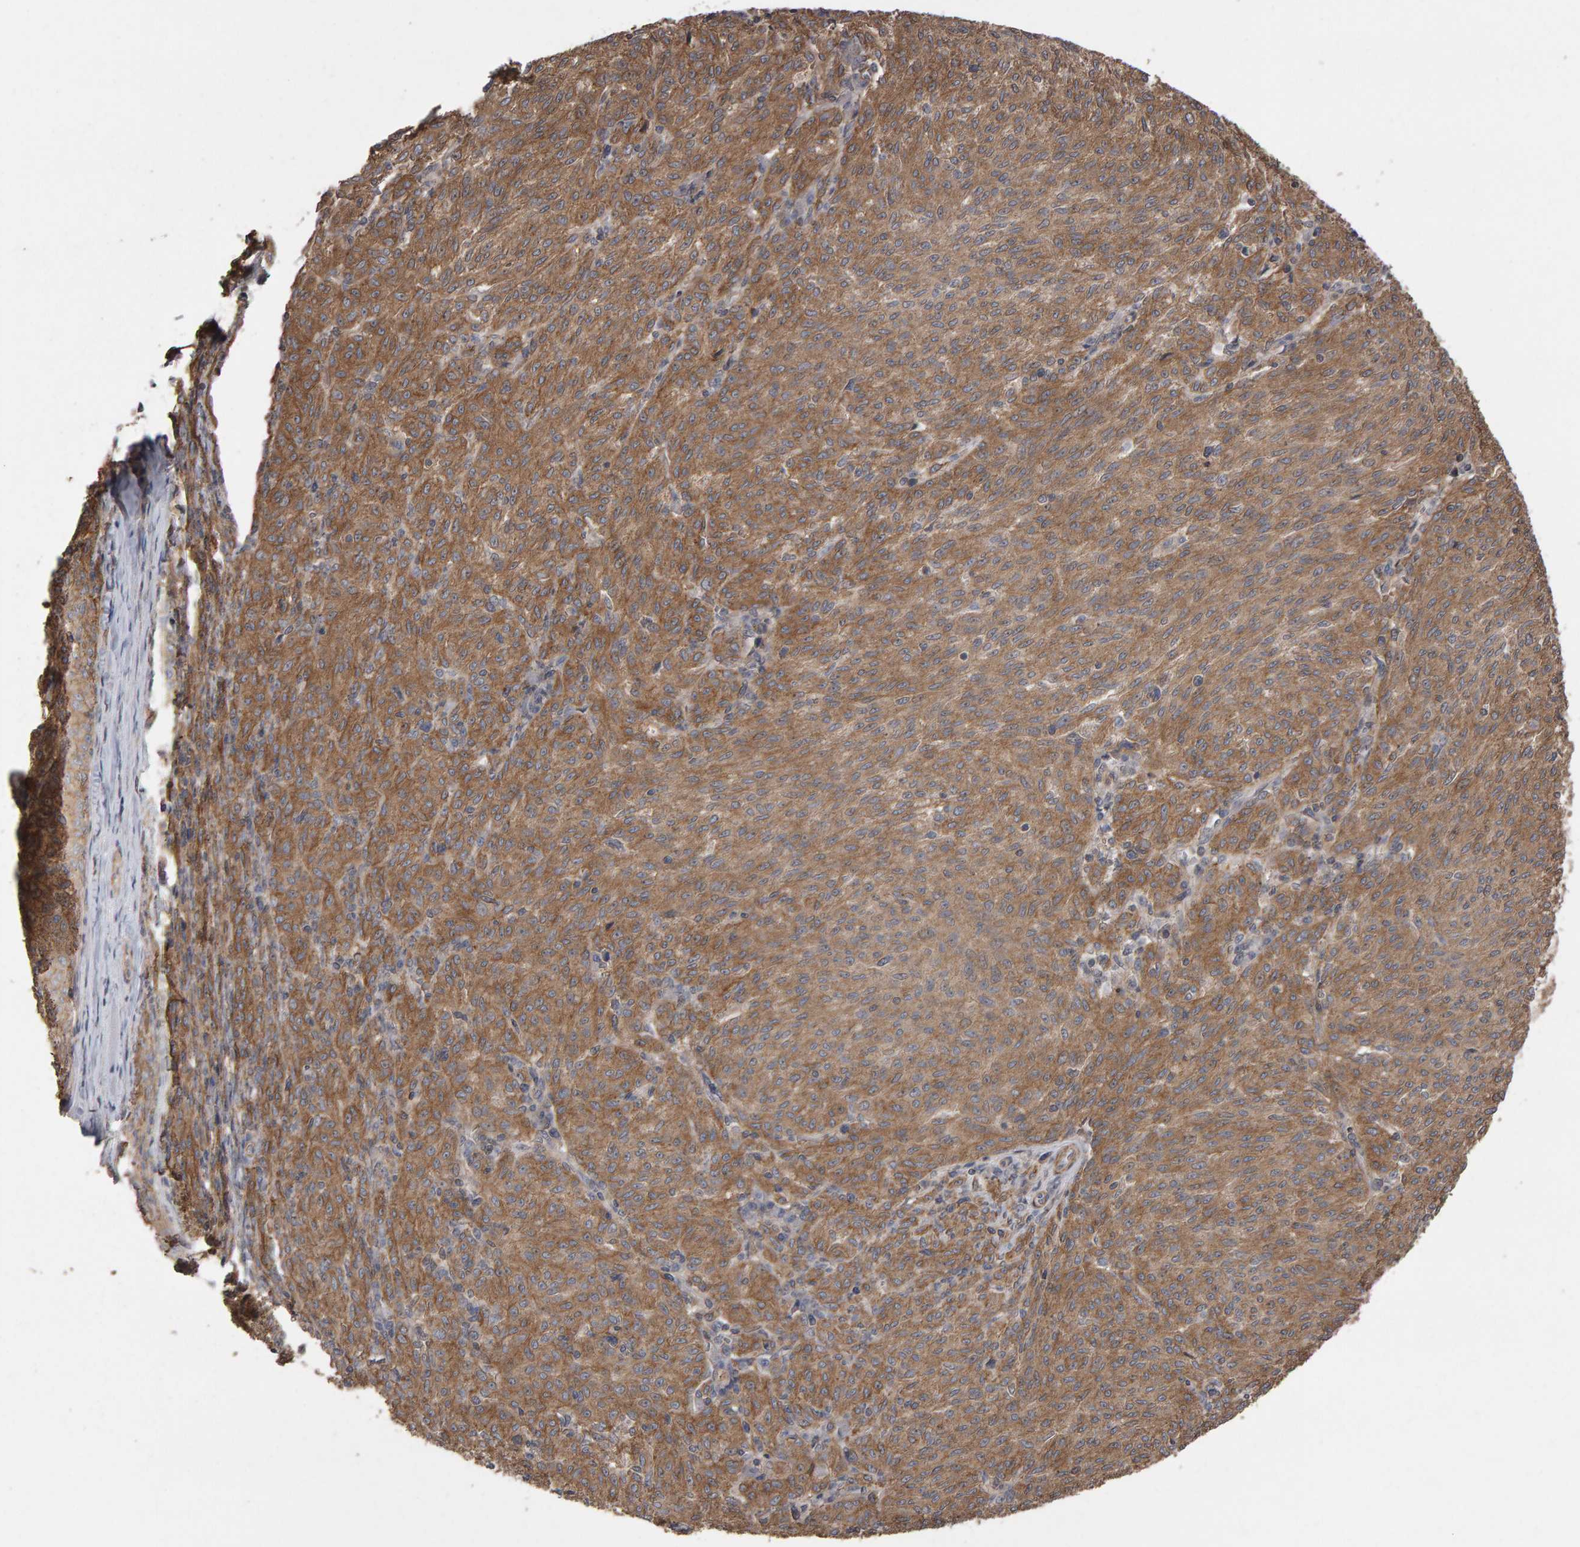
{"staining": {"intensity": "moderate", "quantity": ">75%", "location": "cytoplasmic/membranous"}, "tissue": "melanoma", "cell_type": "Tumor cells", "image_type": "cancer", "snomed": [{"axis": "morphology", "description": "Malignant melanoma, NOS"}, {"axis": "topography", "description": "Skin"}], "caption": "A high-resolution image shows immunohistochemistry (IHC) staining of malignant melanoma, which shows moderate cytoplasmic/membranous expression in about >75% of tumor cells. (Stains: DAB in brown, nuclei in blue, Microscopy: brightfield microscopy at high magnification).", "gene": "SCRIB", "patient": {"sex": "female", "age": 72}}